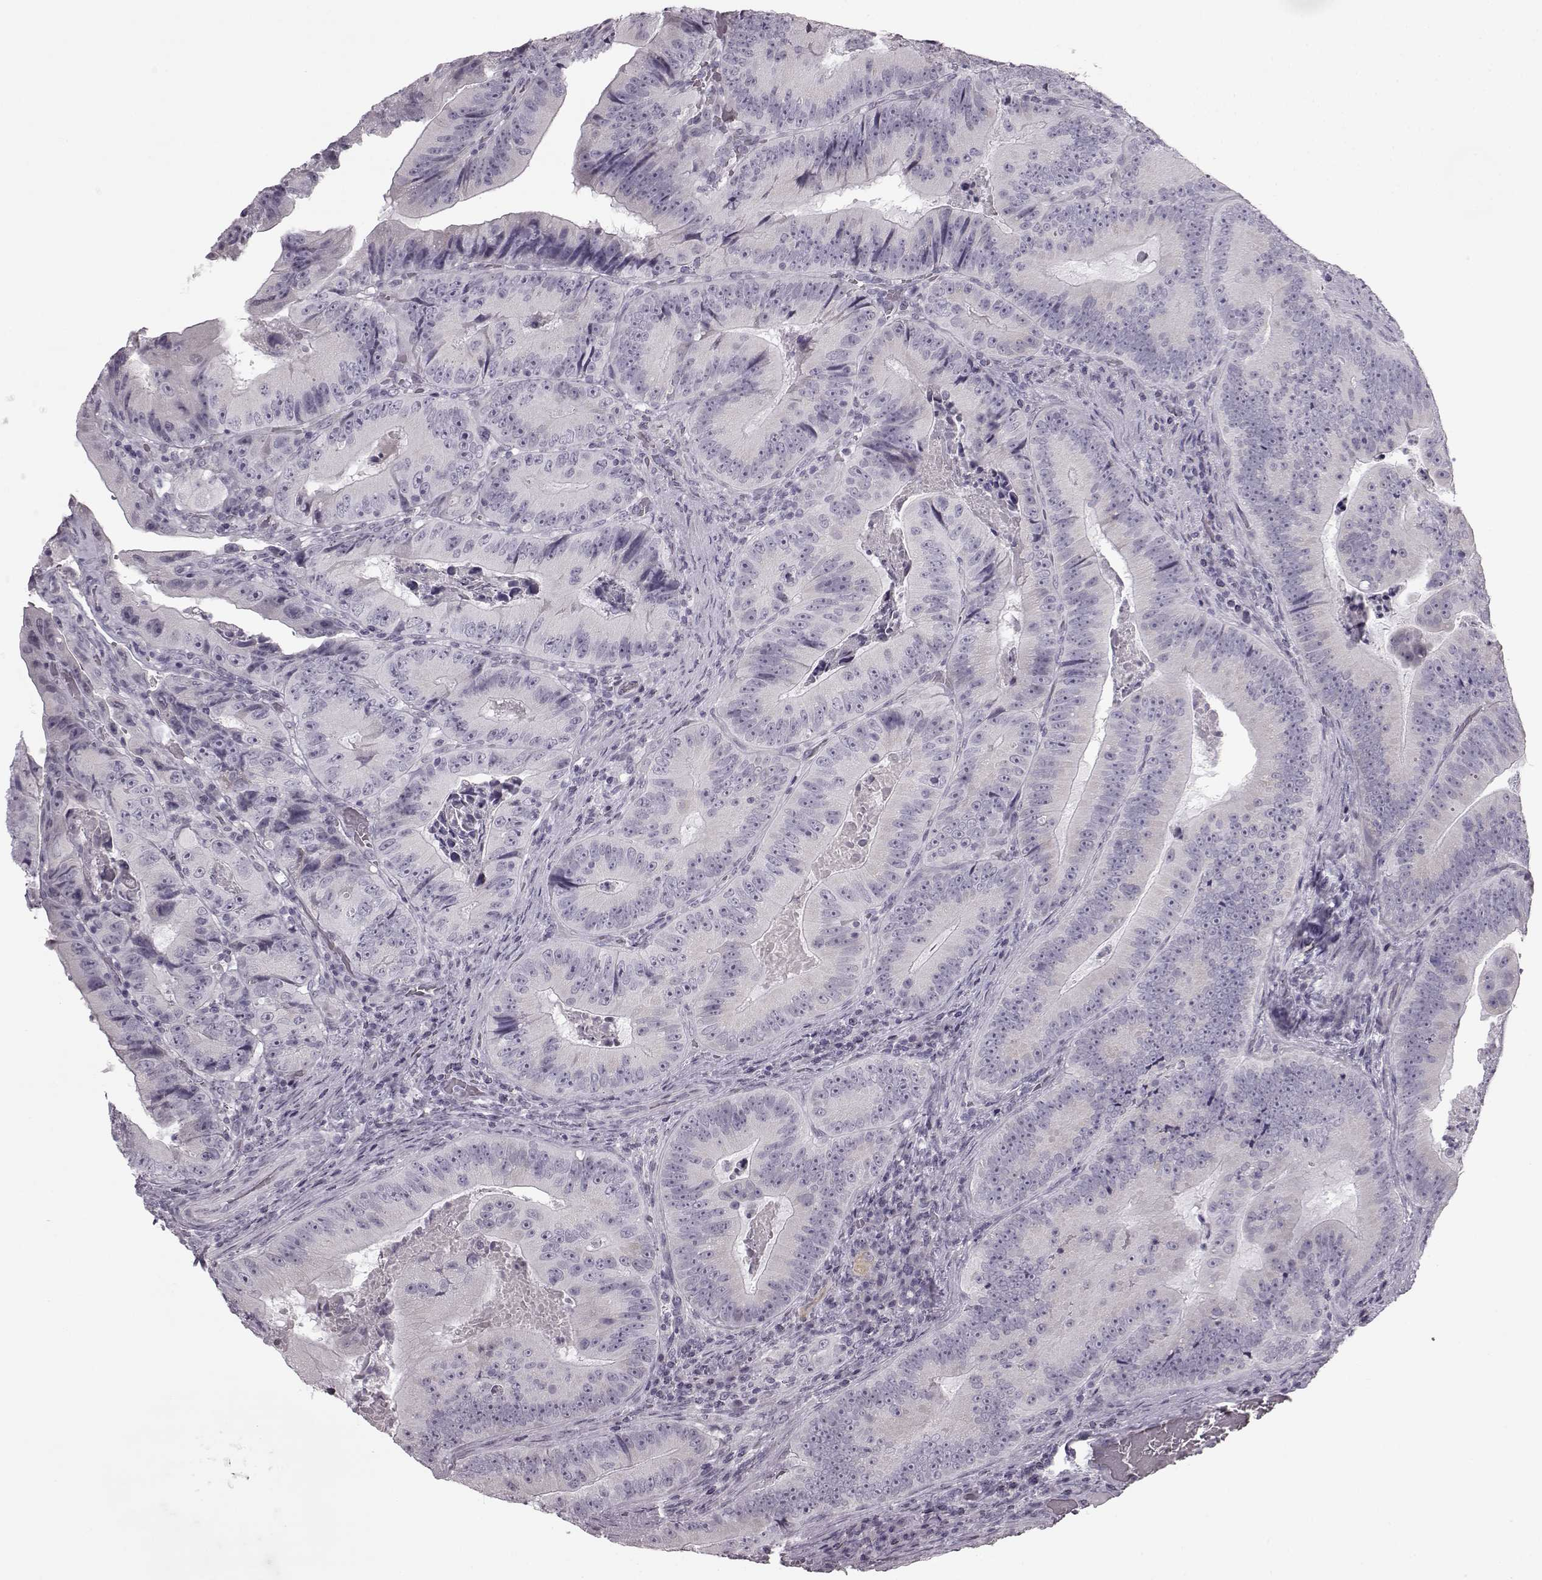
{"staining": {"intensity": "negative", "quantity": "none", "location": "none"}, "tissue": "colorectal cancer", "cell_type": "Tumor cells", "image_type": "cancer", "snomed": [{"axis": "morphology", "description": "Adenocarcinoma, NOS"}, {"axis": "topography", "description": "Colon"}], "caption": "Human adenocarcinoma (colorectal) stained for a protein using immunohistochemistry reveals no positivity in tumor cells.", "gene": "SEMG2", "patient": {"sex": "female", "age": 86}}